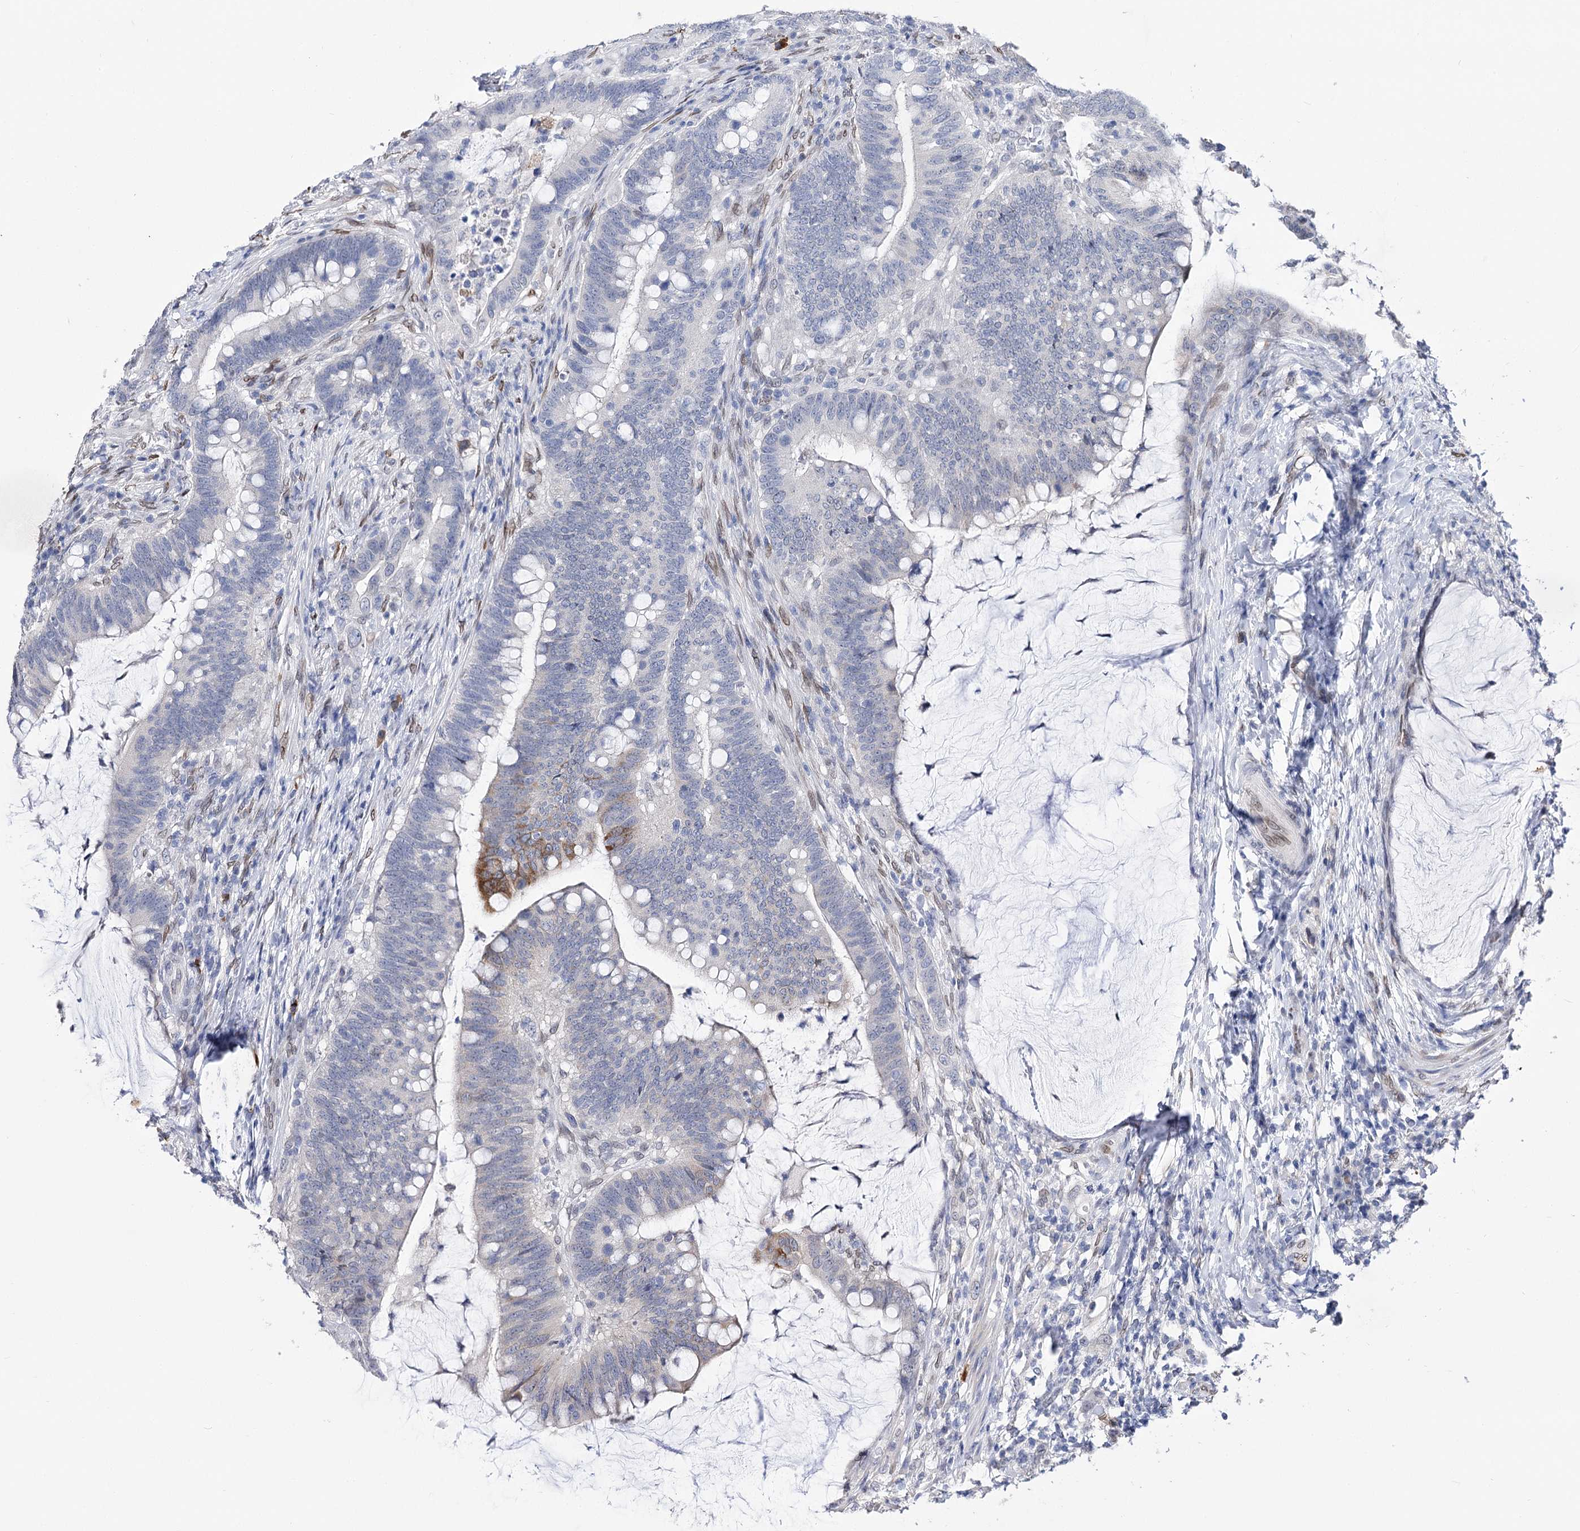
{"staining": {"intensity": "moderate", "quantity": "<25%", "location": "cytoplasmic/membranous"}, "tissue": "colorectal cancer", "cell_type": "Tumor cells", "image_type": "cancer", "snomed": [{"axis": "morphology", "description": "Adenocarcinoma, NOS"}, {"axis": "topography", "description": "Colon"}], "caption": "The immunohistochemical stain shows moderate cytoplasmic/membranous expression in tumor cells of colorectal cancer (adenocarcinoma) tissue.", "gene": "TMEM201", "patient": {"sex": "female", "age": 66}}